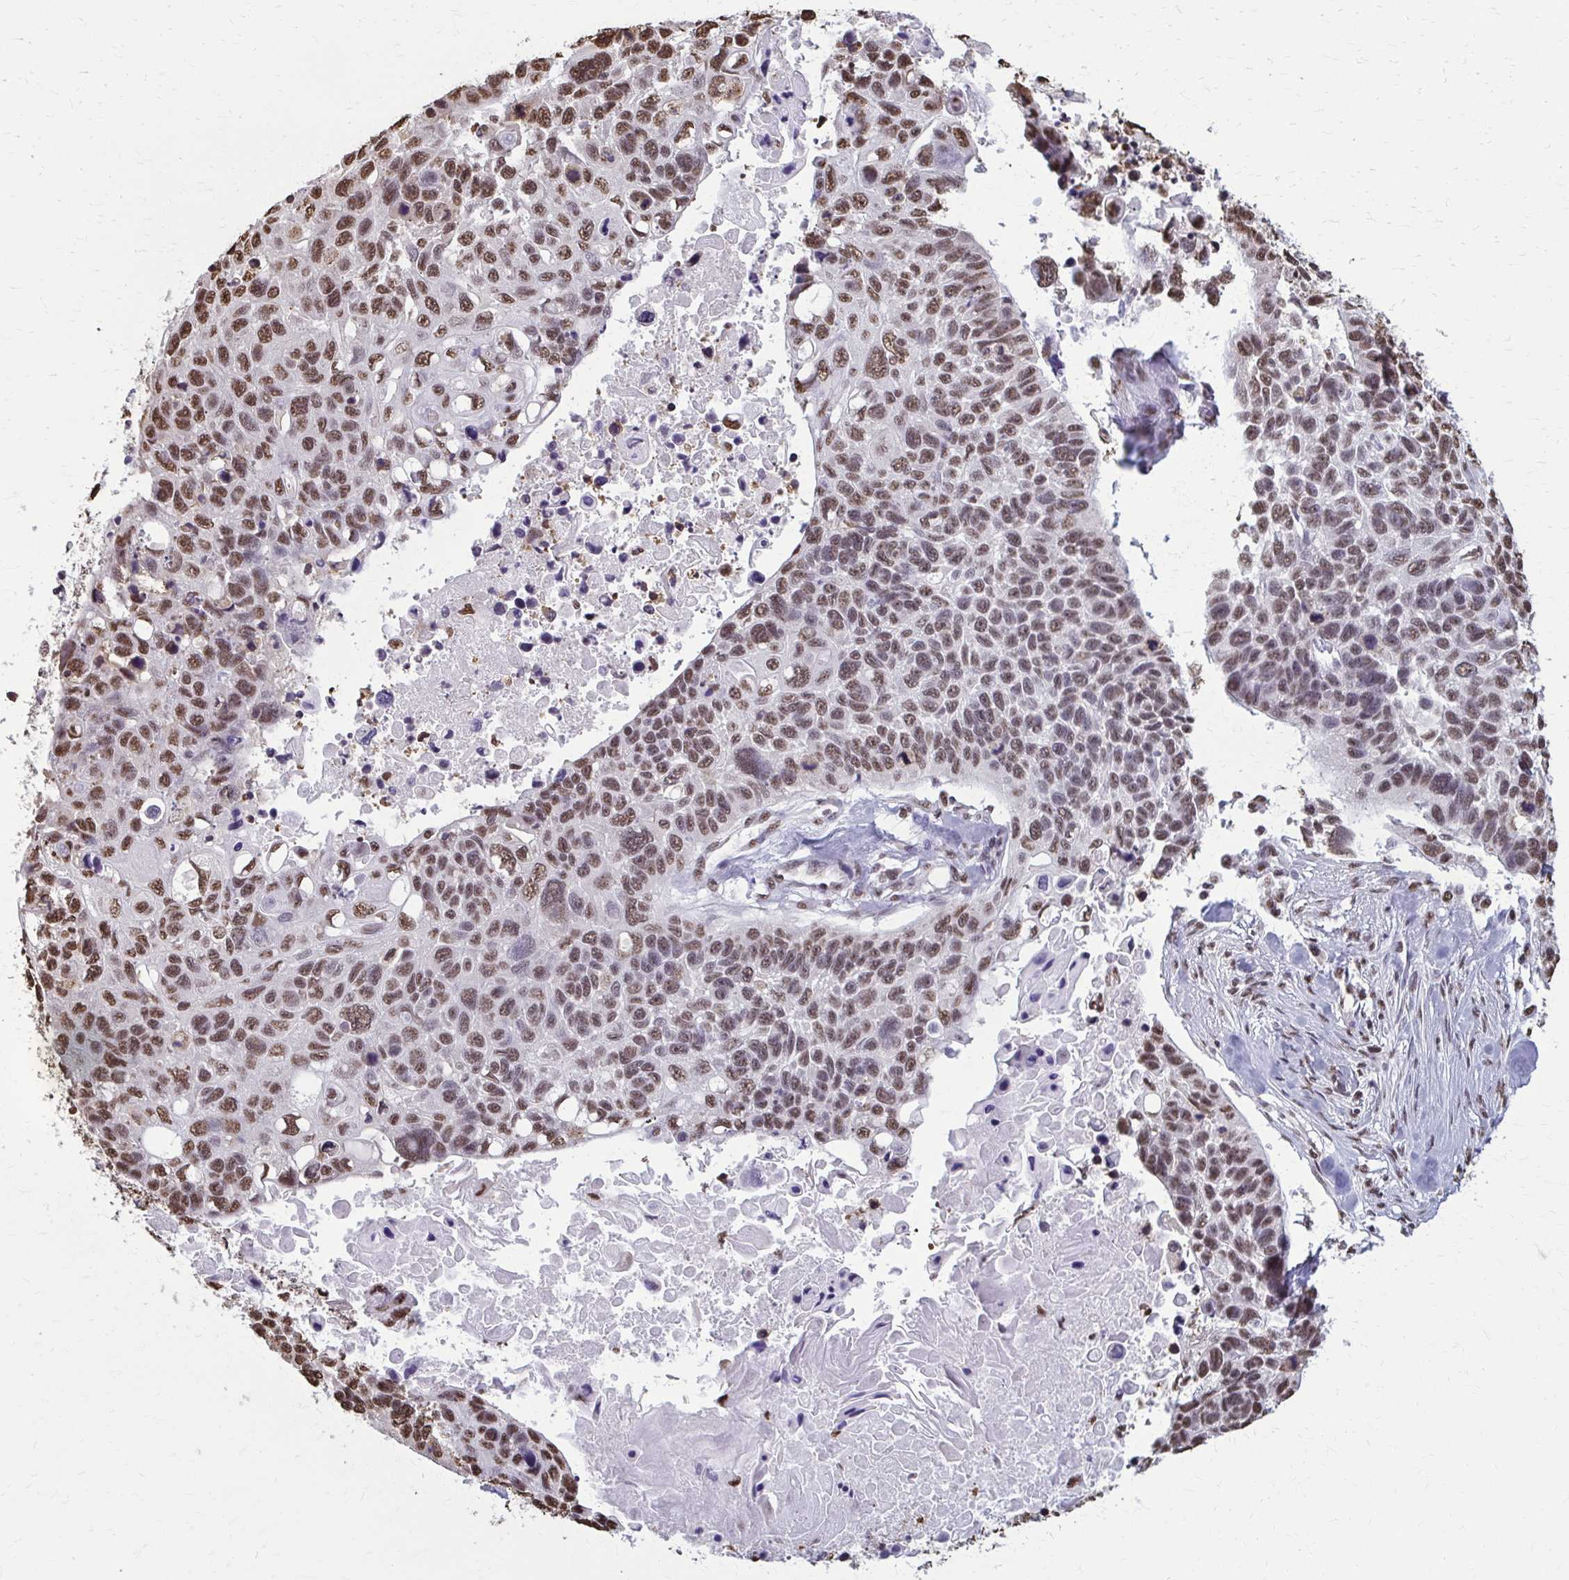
{"staining": {"intensity": "moderate", "quantity": ">75%", "location": "nuclear"}, "tissue": "lung cancer", "cell_type": "Tumor cells", "image_type": "cancer", "snomed": [{"axis": "morphology", "description": "Squamous cell carcinoma, NOS"}, {"axis": "topography", "description": "Lung"}], "caption": "High-power microscopy captured an immunohistochemistry (IHC) micrograph of lung cancer, revealing moderate nuclear staining in approximately >75% of tumor cells.", "gene": "SNRPA", "patient": {"sex": "male", "age": 62}}